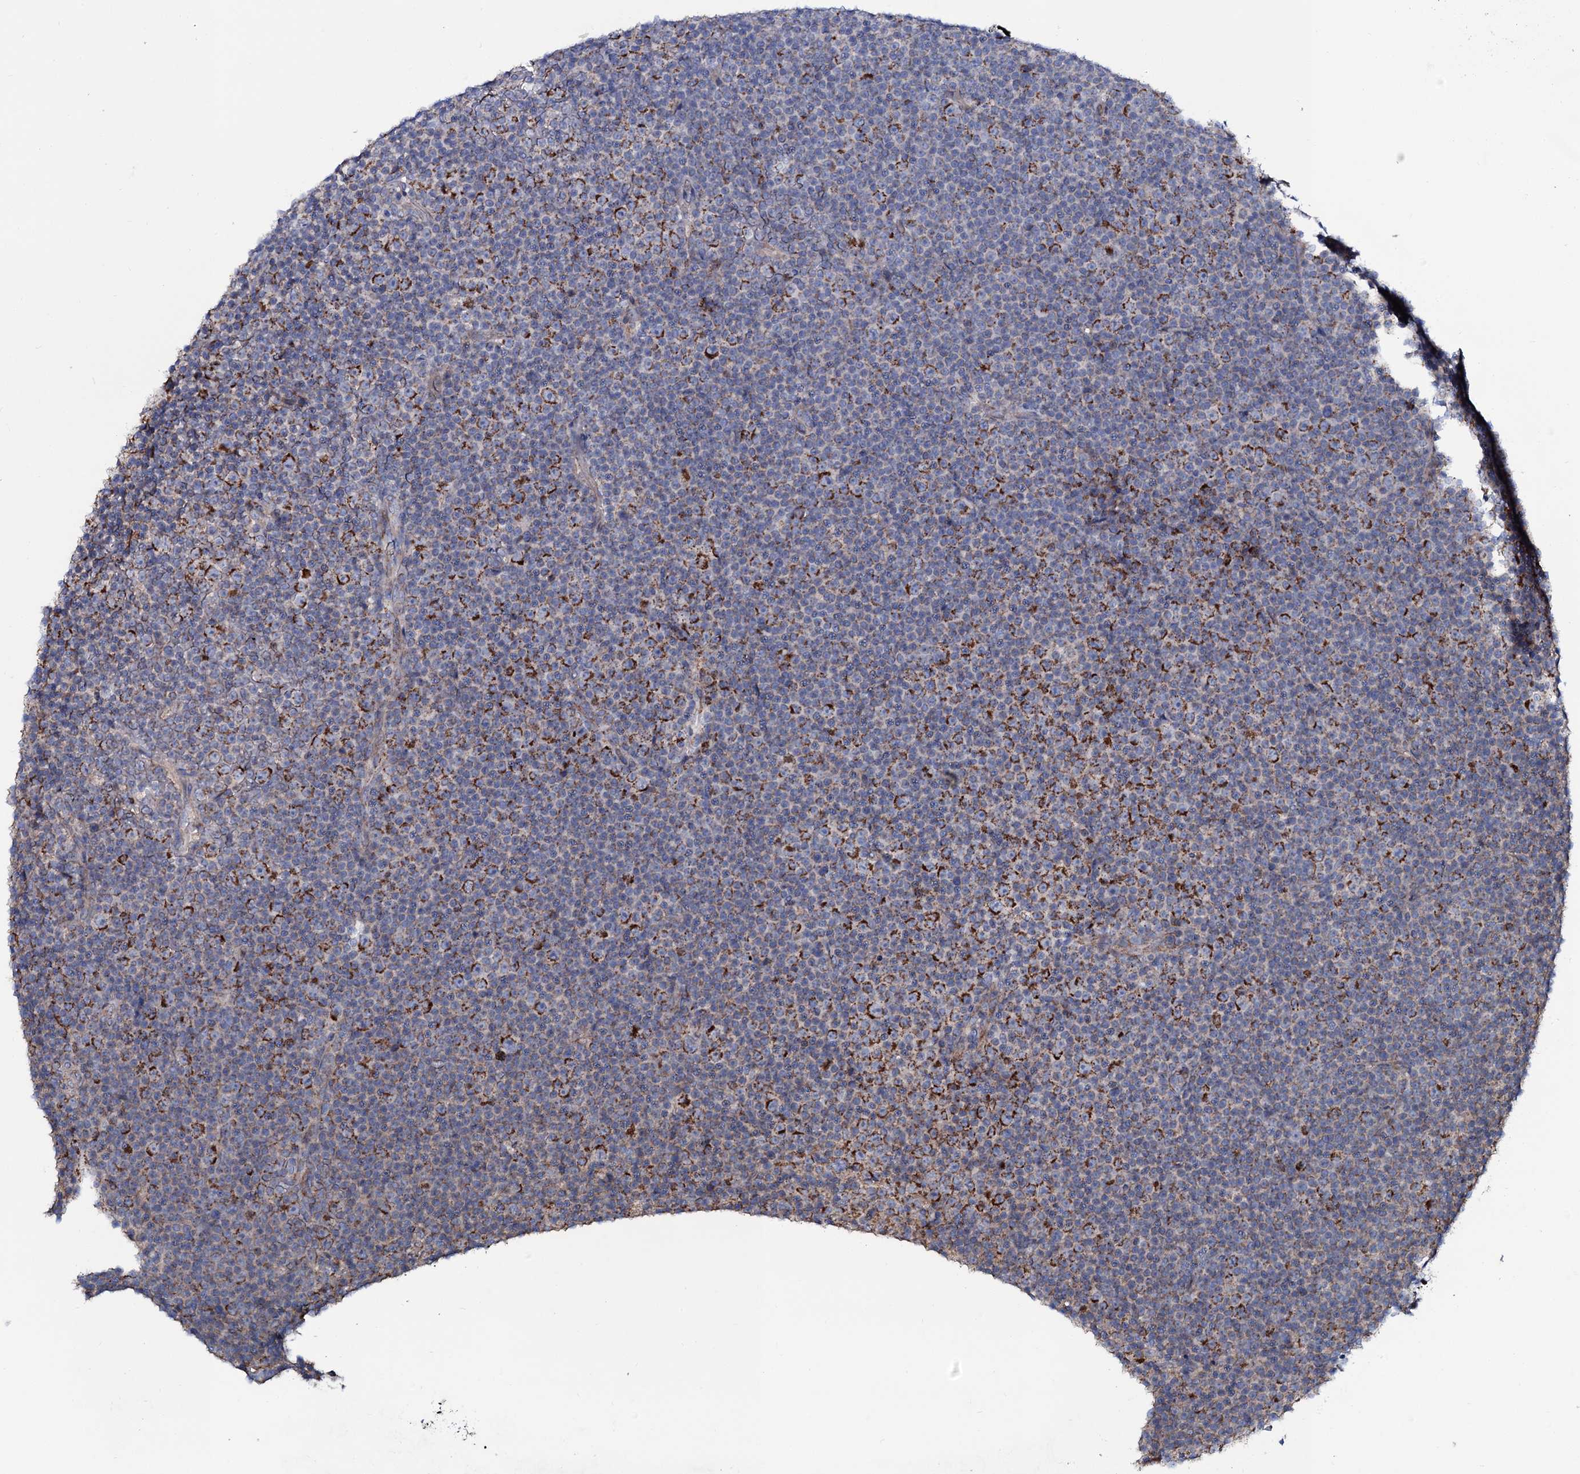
{"staining": {"intensity": "strong", "quantity": "25%-75%", "location": "cytoplasmic/membranous"}, "tissue": "lymphoma", "cell_type": "Tumor cells", "image_type": "cancer", "snomed": [{"axis": "morphology", "description": "Malignant lymphoma, non-Hodgkin's type, Low grade"}, {"axis": "topography", "description": "Lymph node"}], "caption": "Protein expression analysis of malignant lymphoma, non-Hodgkin's type (low-grade) demonstrates strong cytoplasmic/membranous staining in approximately 25%-75% of tumor cells.", "gene": "PPP1R3D", "patient": {"sex": "female", "age": 67}}